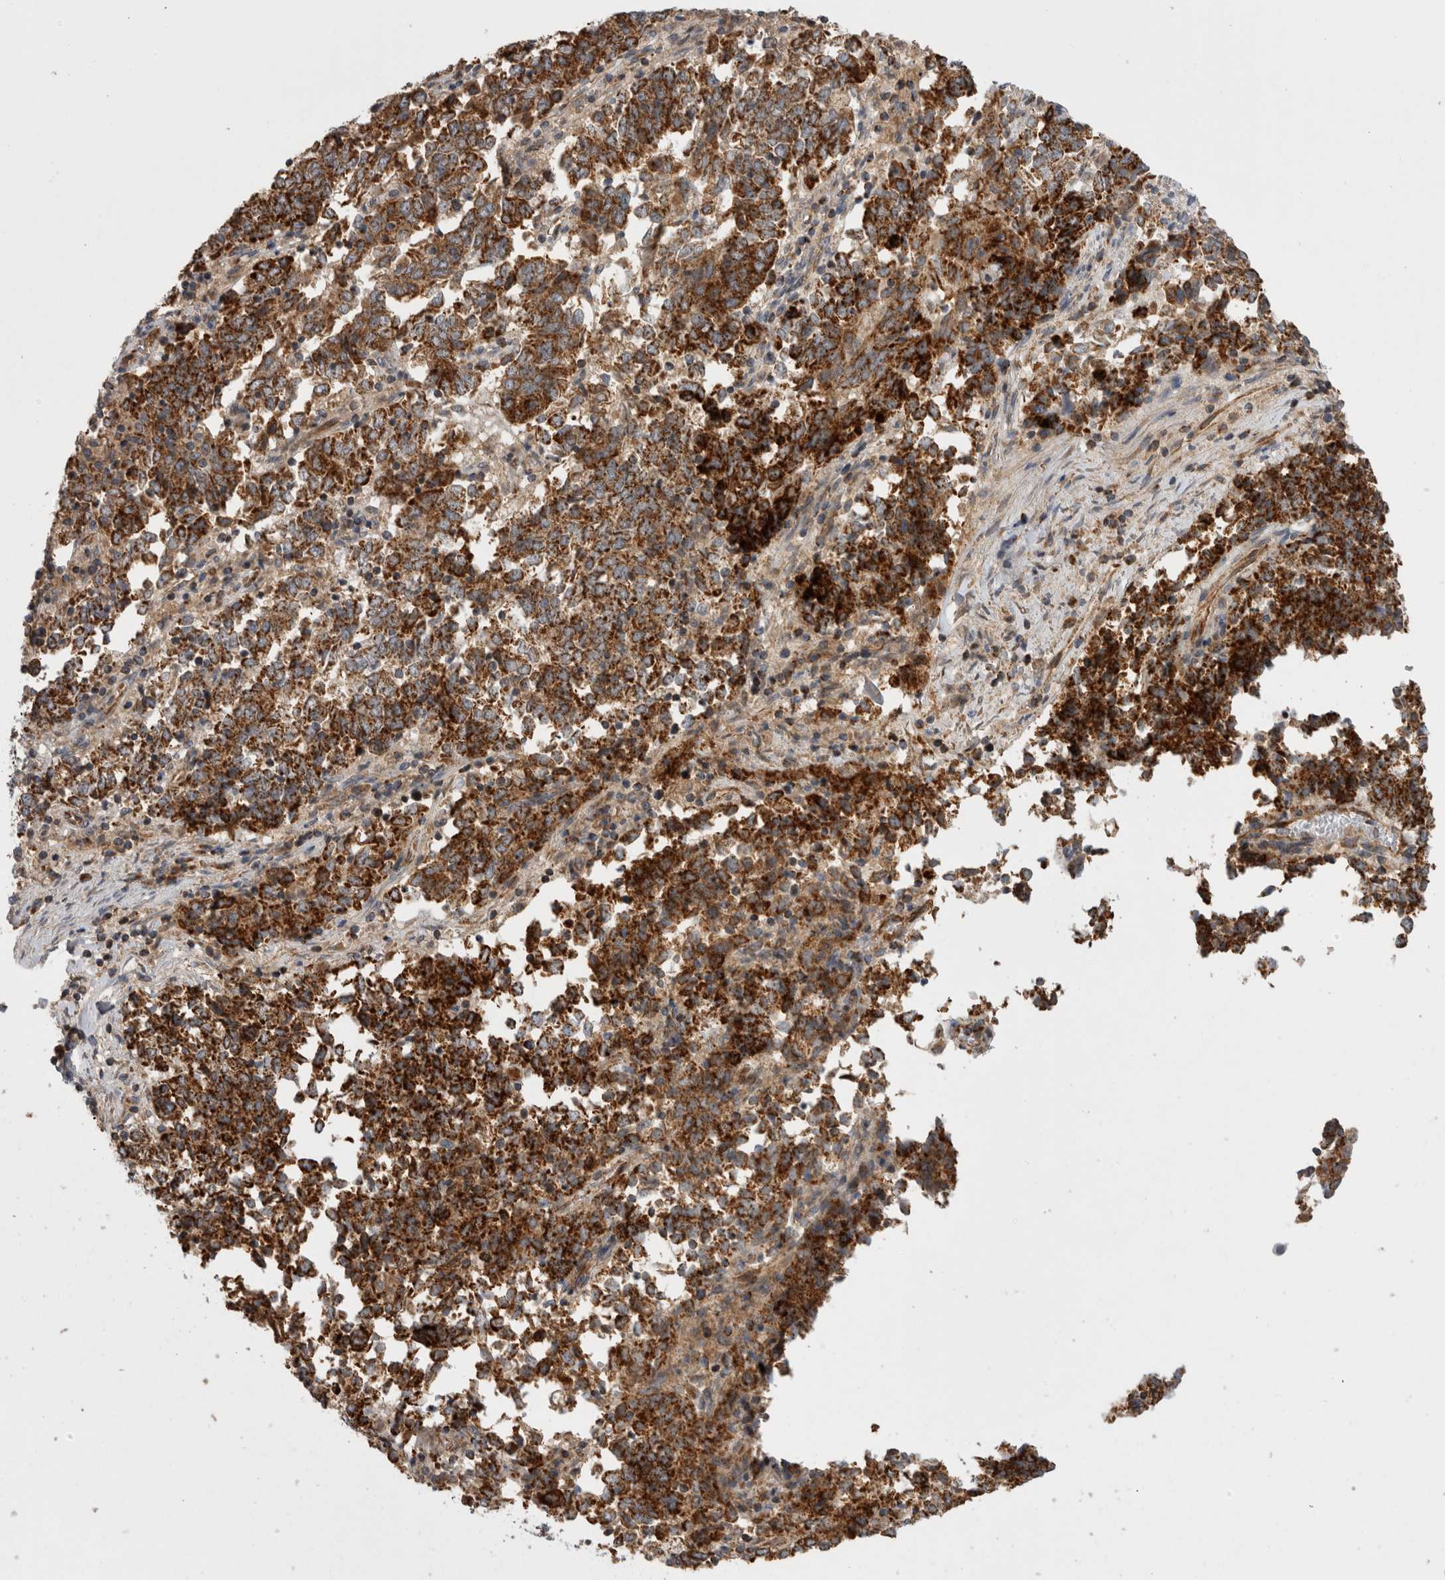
{"staining": {"intensity": "strong", "quantity": ">75%", "location": "cytoplasmic/membranous"}, "tissue": "endometrial cancer", "cell_type": "Tumor cells", "image_type": "cancer", "snomed": [{"axis": "morphology", "description": "Adenocarcinoma, NOS"}, {"axis": "topography", "description": "Endometrium"}], "caption": "An immunohistochemistry (IHC) micrograph of tumor tissue is shown. Protein staining in brown labels strong cytoplasmic/membranous positivity in endometrial cancer within tumor cells.", "gene": "DARS2", "patient": {"sex": "female", "age": 80}}